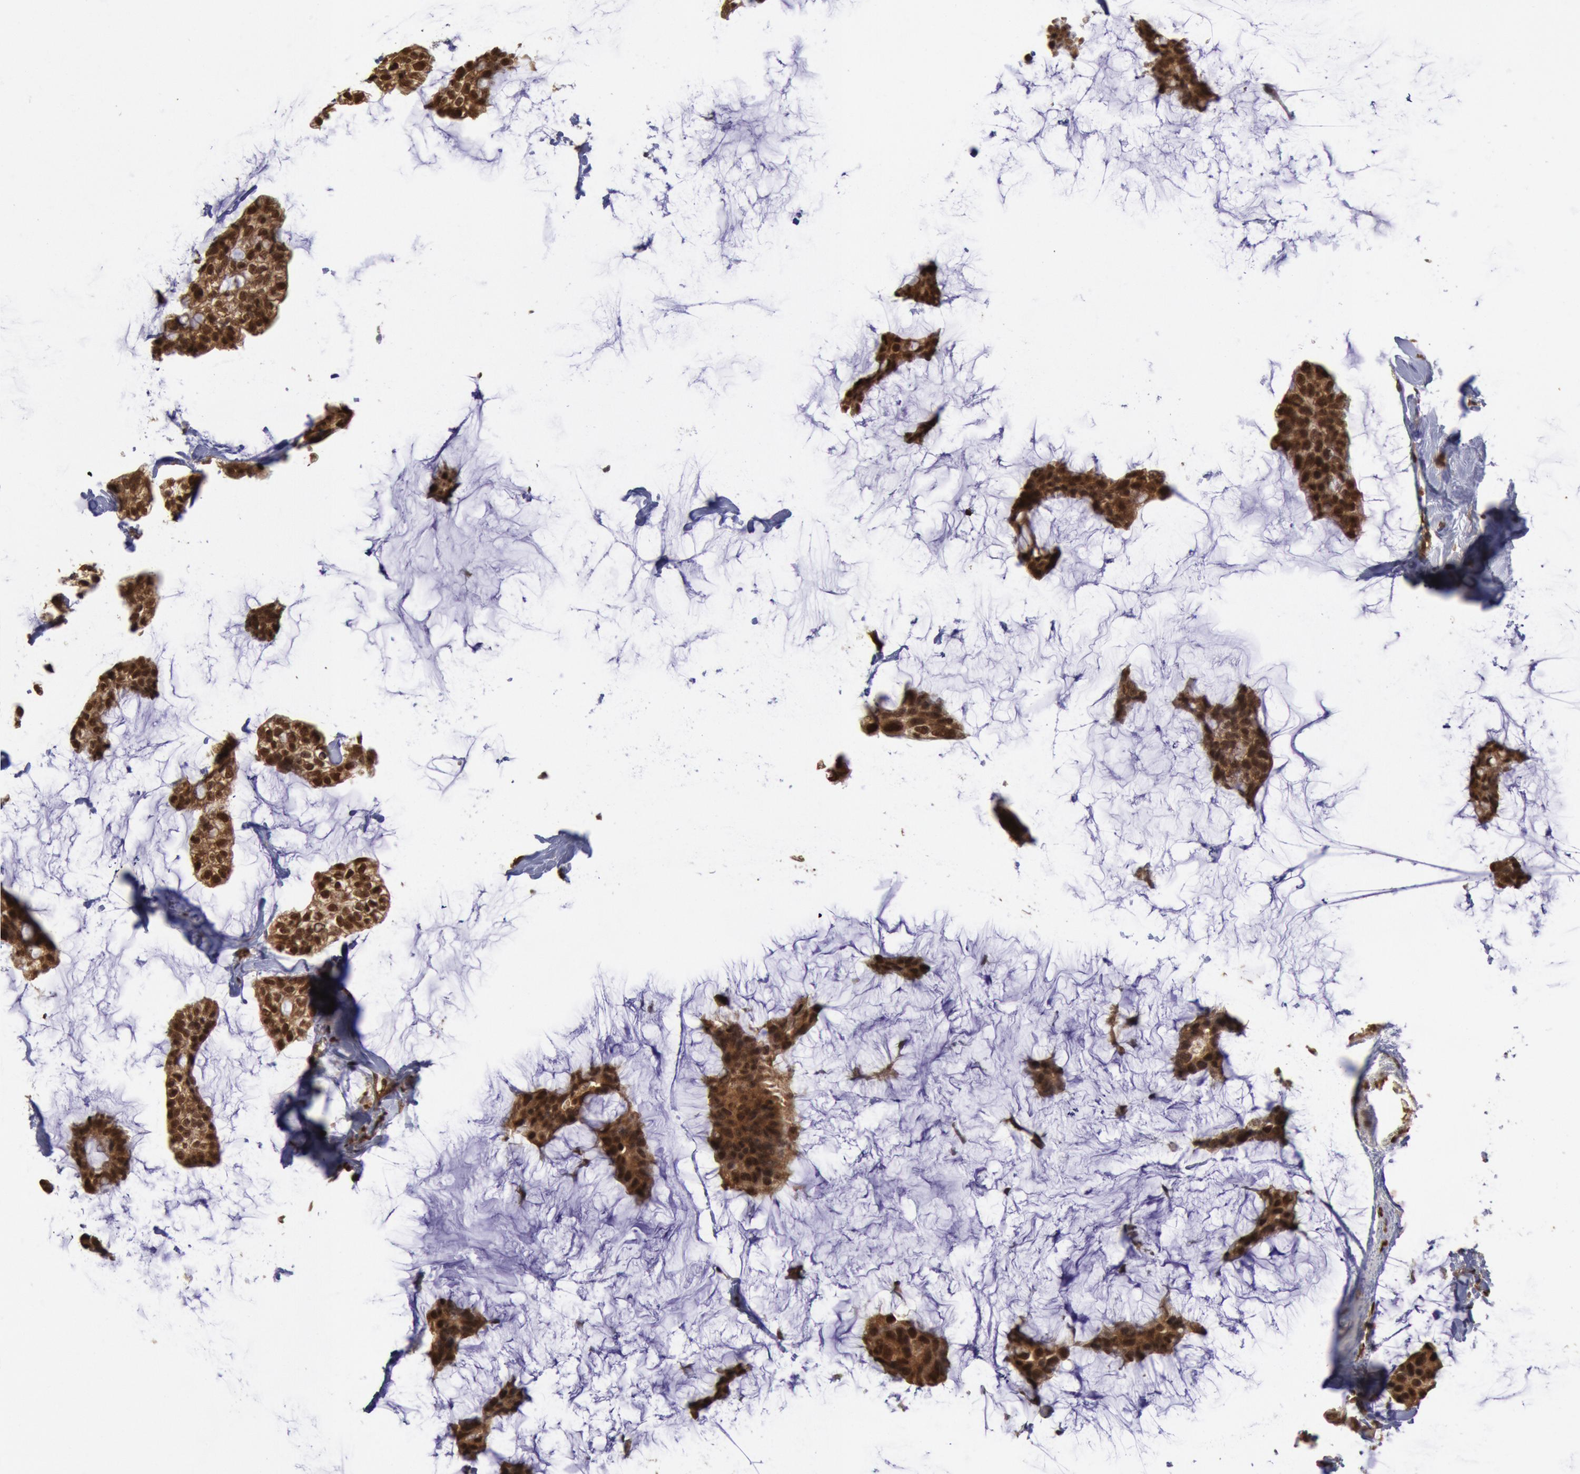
{"staining": {"intensity": "strong", "quantity": ">75%", "location": "cytoplasmic/membranous,nuclear"}, "tissue": "breast cancer", "cell_type": "Tumor cells", "image_type": "cancer", "snomed": [{"axis": "morphology", "description": "Duct carcinoma"}, {"axis": "topography", "description": "Breast"}], "caption": "Brown immunohistochemical staining in breast infiltrating ductal carcinoma exhibits strong cytoplasmic/membranous and nuclear staining in approximately >75% of tumor cells. Using DAB (brown) and hematoxylin (blue) stains, captured at high magnification using brightfield microscopy.", "gene": "STX17", "patient": {"sex": "female", "age": 93}}